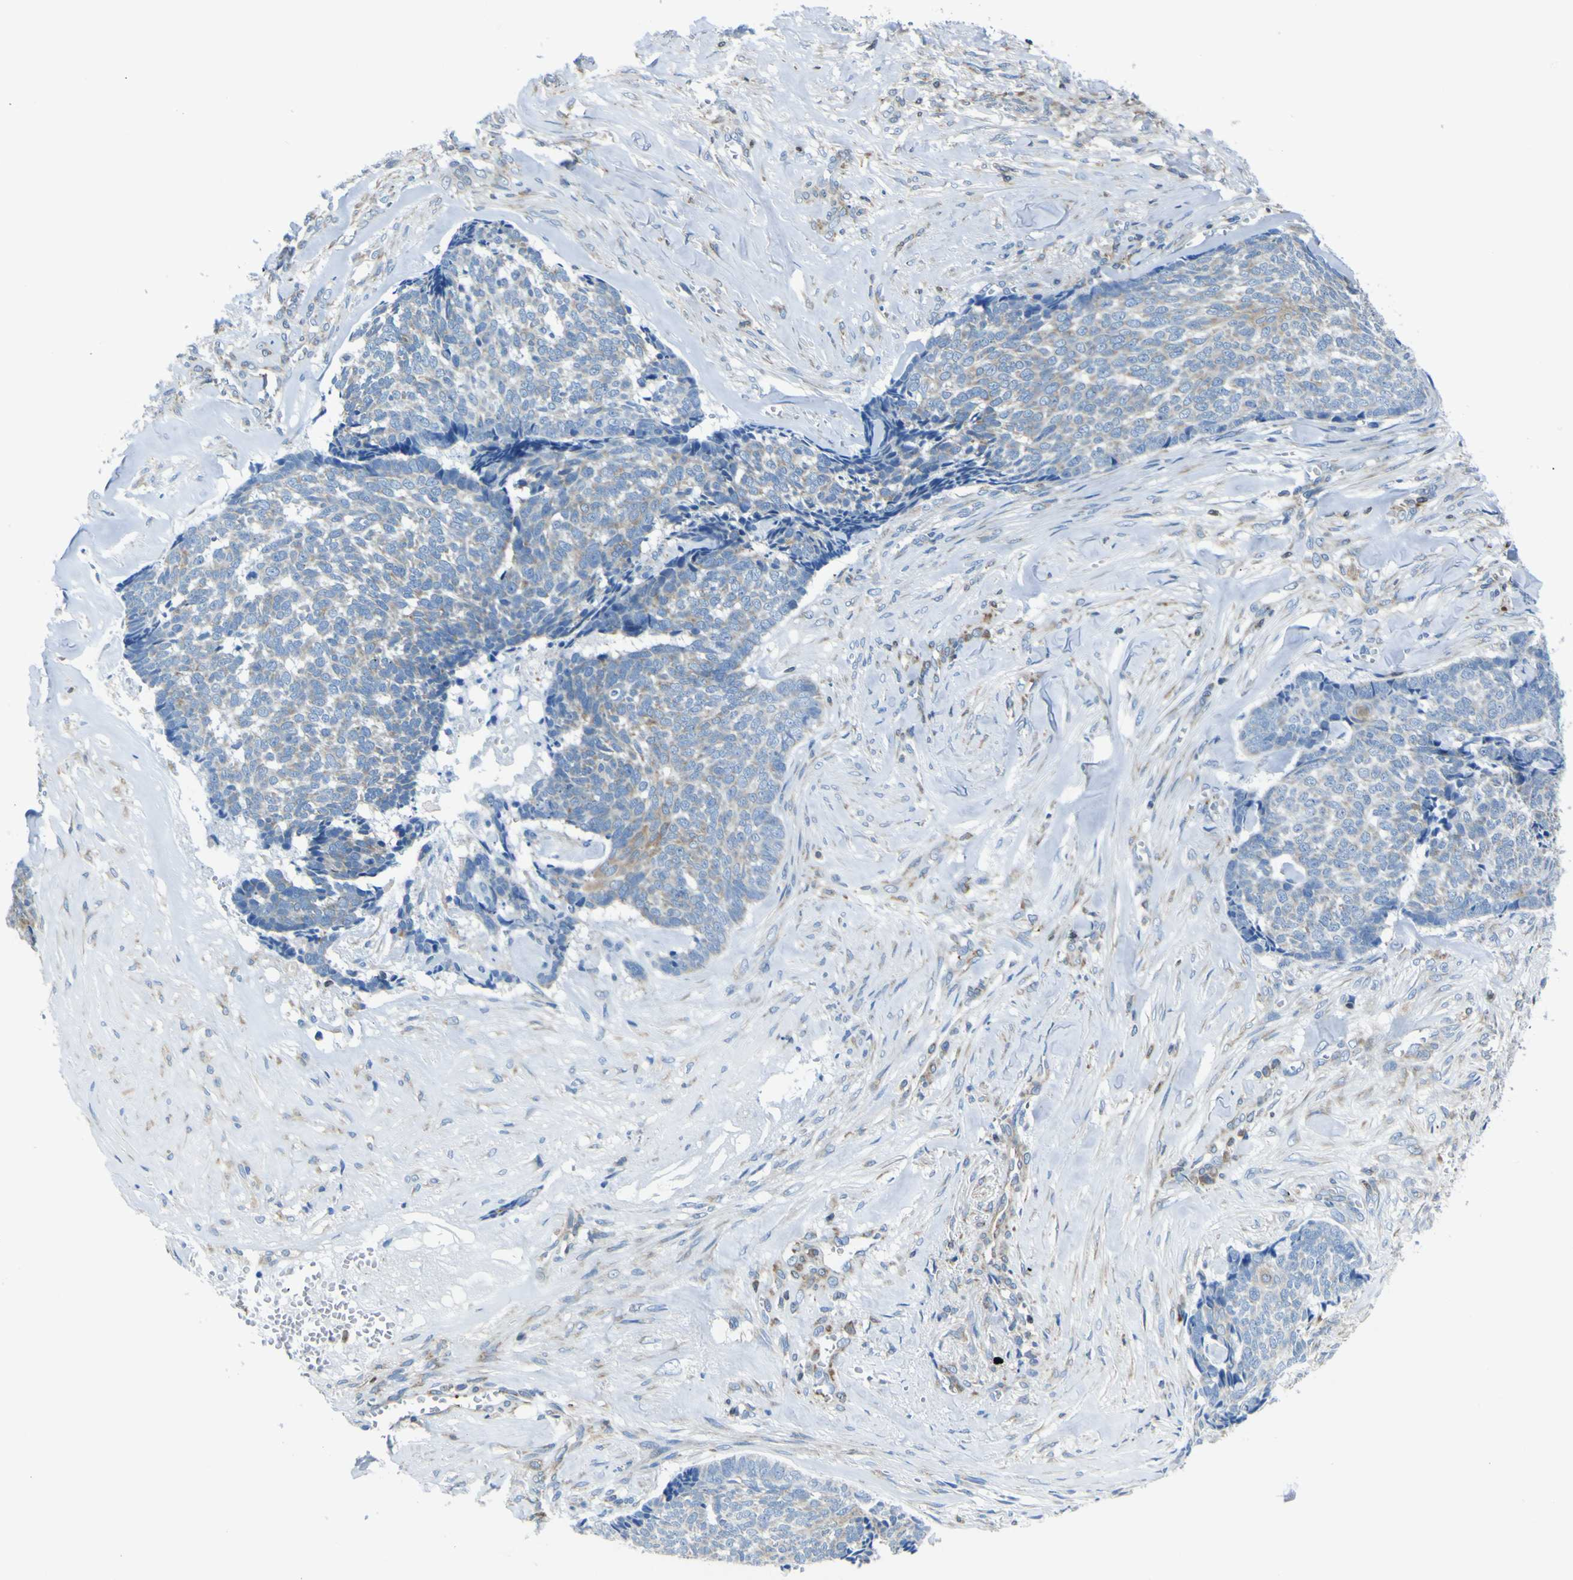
{"staining": {"intensity": "moderate", "quantity": "25%-75%", "location": "cytoplasmic/membranous"}, "tissue": "skin cancer", "cell_type": "Tumor cells", "image_type": "cancer", "snomed": [{"axis": "morphology", "description": "Basal cell carcinoma"}, {"axis": "topography", "description": "Skin"}], "caption": "Immunohistochemical staining of skin cancer demonstrates medium levels of moderate cytoplasmic/membranous protein expression in approximately 25%-75% of tumor cells. Nuclei are stained in blue.", "gene": "STIM1", "patient": {"sex": "male", "age": 84}}